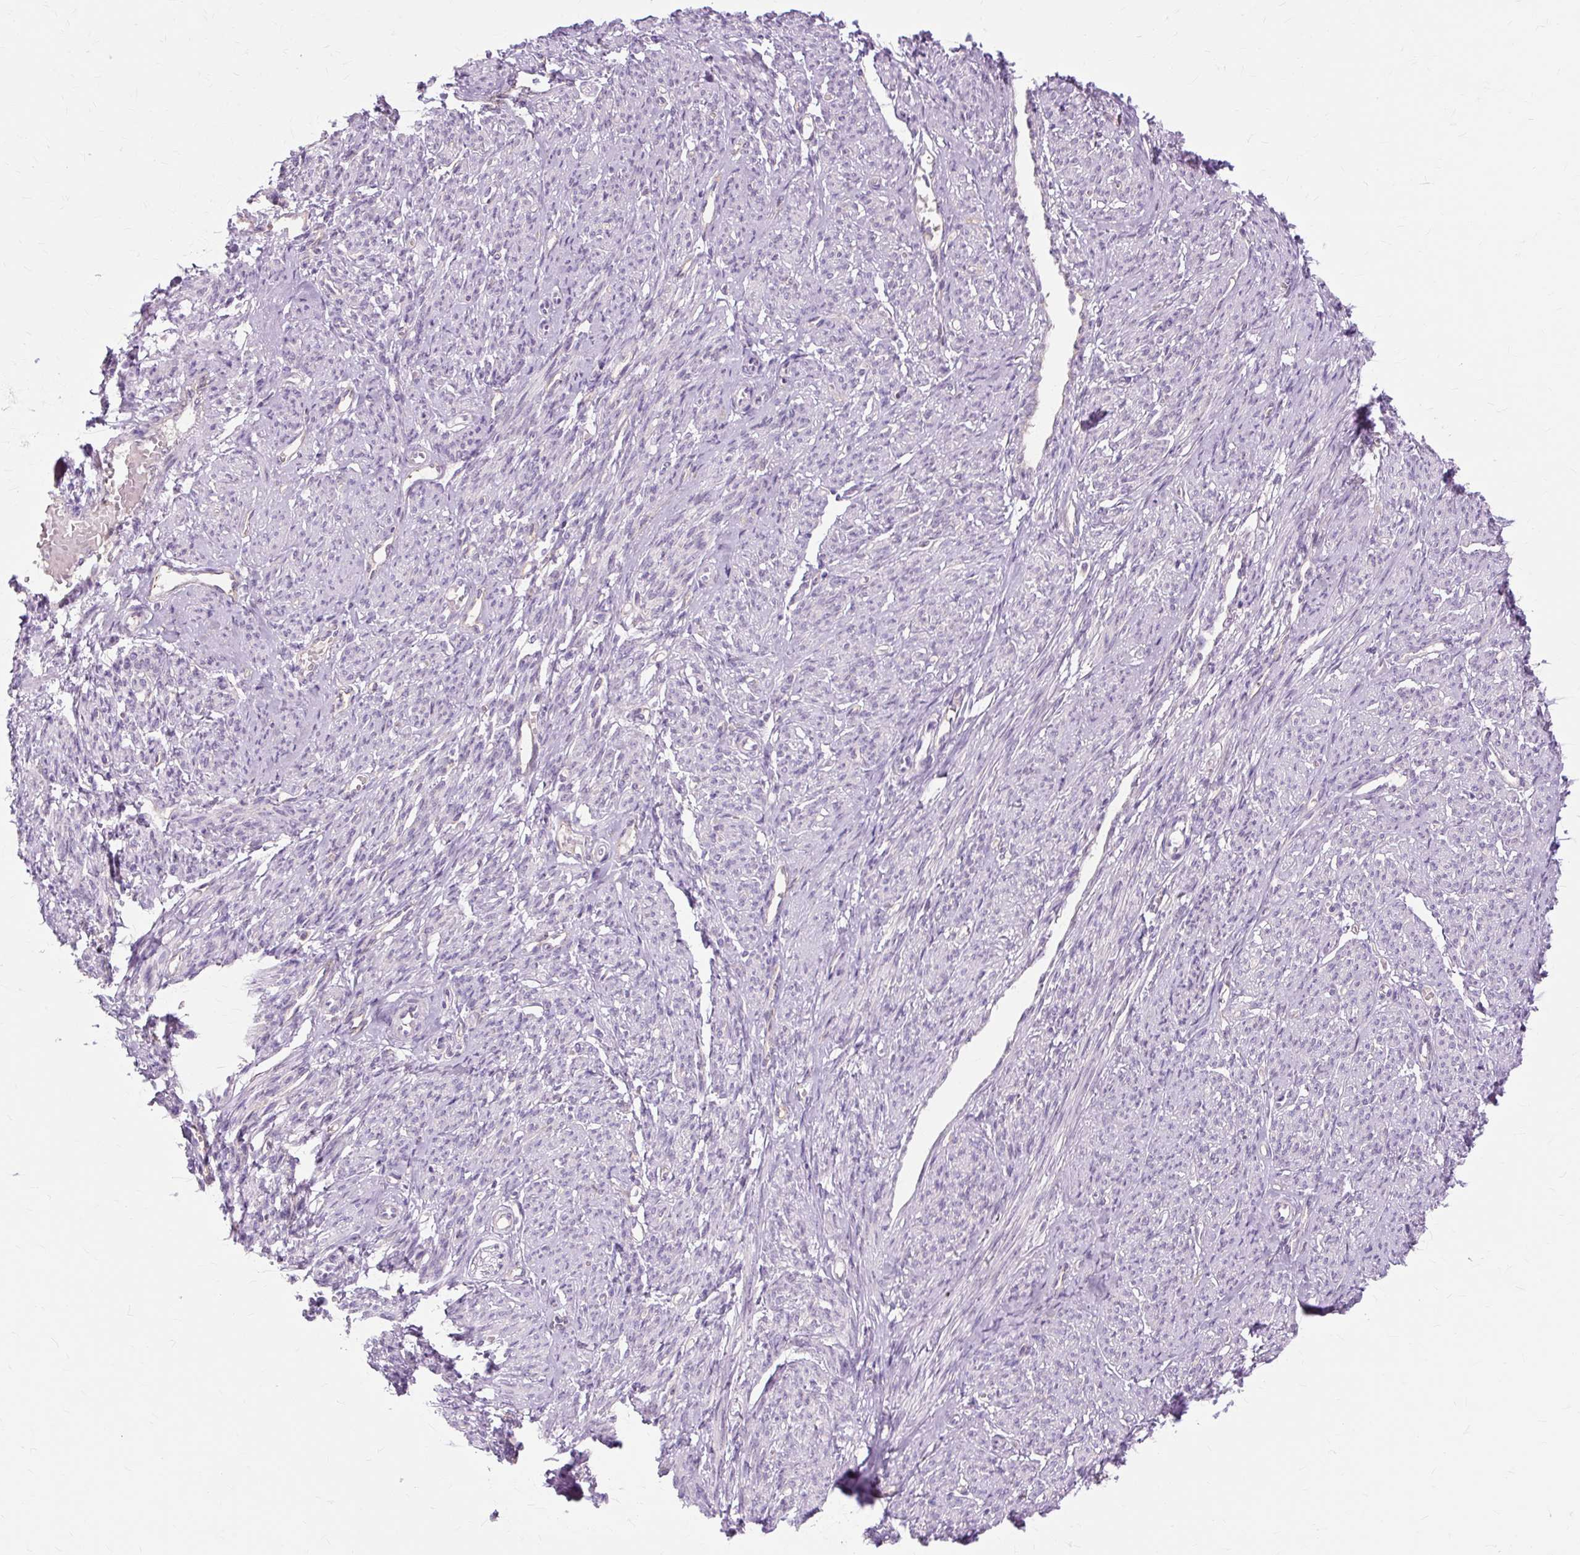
{"staining": {"intensity": "negative", "quantity": "none", "location": "none"}, "tissue": "smooth muscle", "cell_type": "Smooth muscle cells", "image_type": "normal", "snomed": [{"axis": "morphology", "description": "Normal tissue, NOS"}, {"axis": "topography", "description": "Smooth muscle"}], "caption": "The IHC image has no significant expression in smooth muscle cells of smooth muscle. (DAB (3,3'-diaminobenzidine) immunohistochemistry visualized using brightfield microscopy, high magnification).", "gene": "ZNF35", "patient": {"sex": "female", "age": 65}}